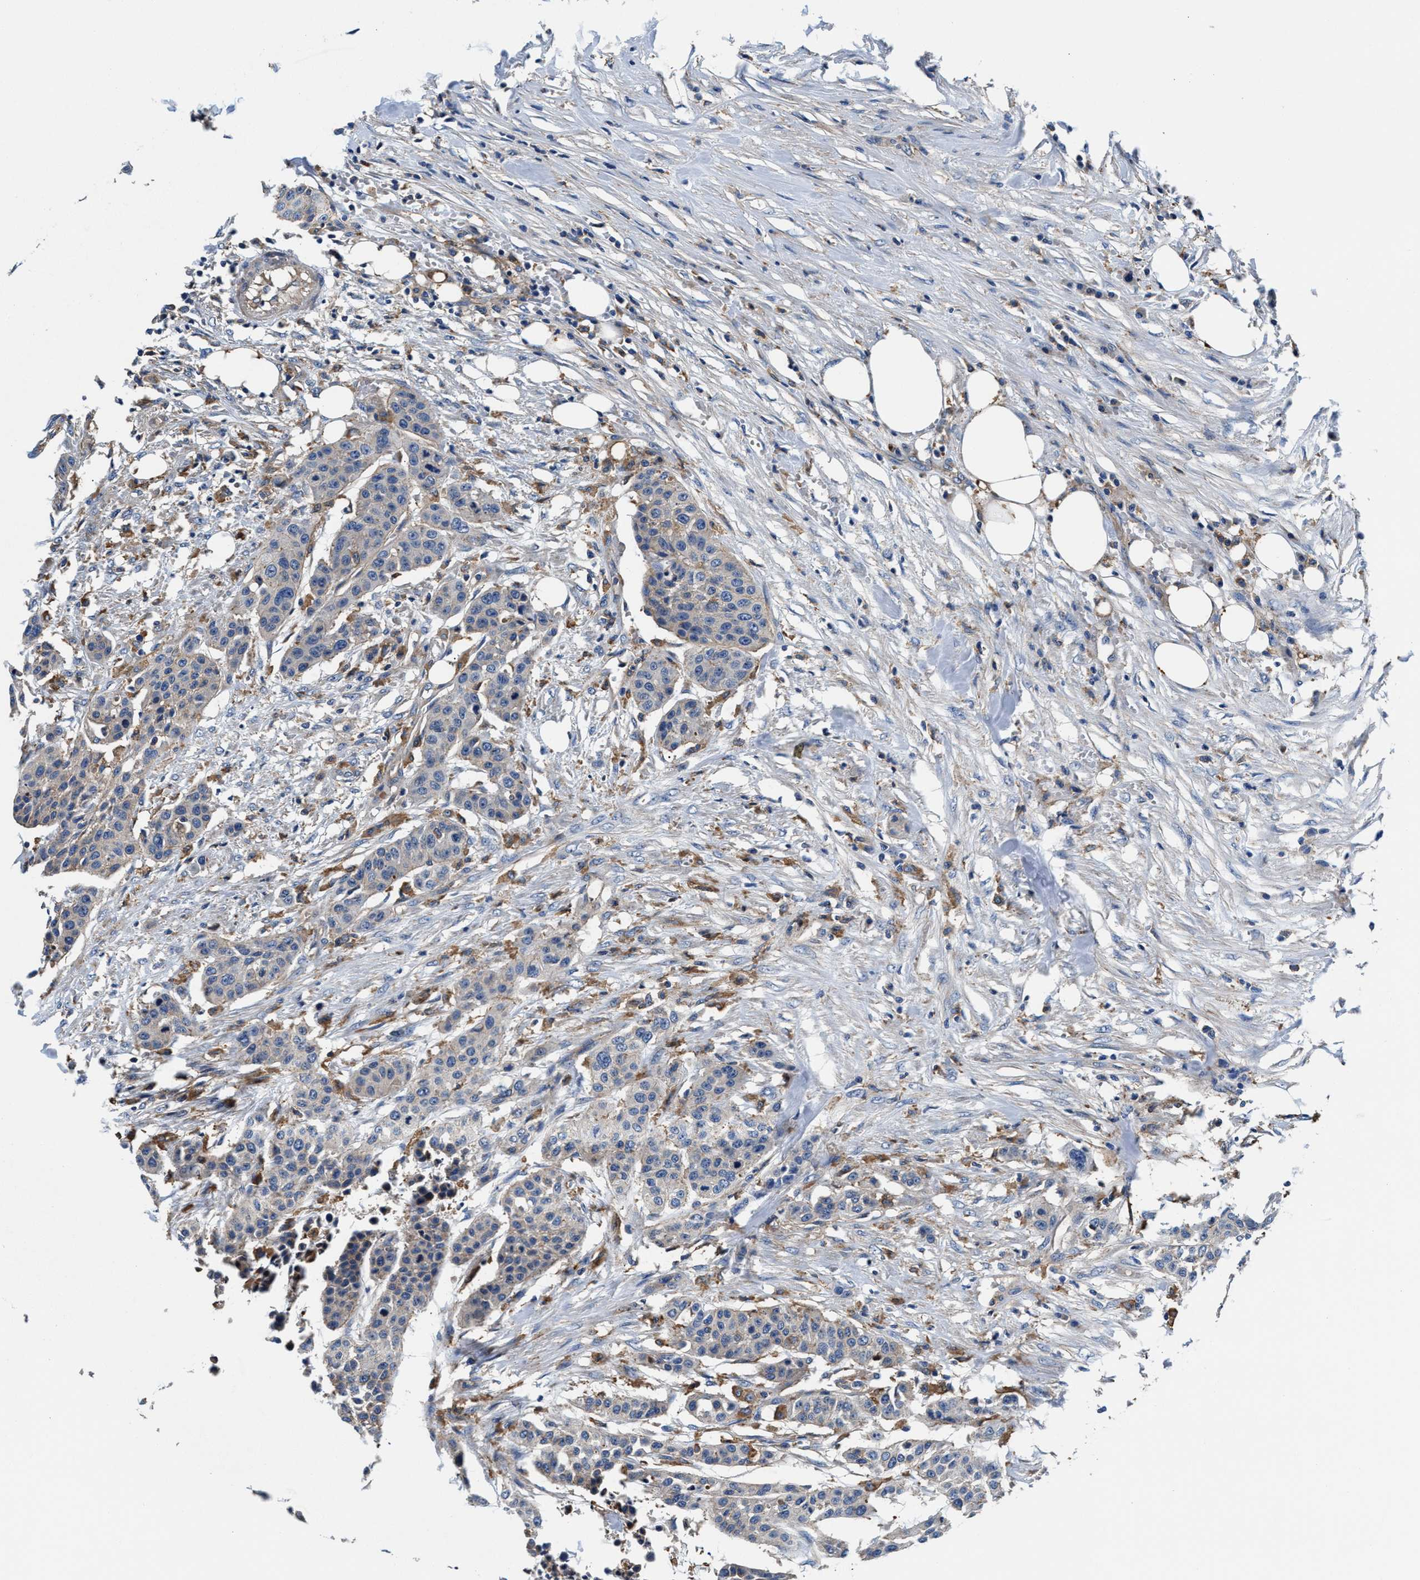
{"staining": {"intensity": "negative", "quantity": "none", "location": "none"}, "tissue": "urothelial cancer", "cell_type": "Tumor cells", "image_type": "cancer", "snomed": [{"axis": "morphology", "description": "Urothelial carcinoma, High grade"}, {"axis": "topography", "description": "Urinary bladder"}], "caption": "There is no significant expression in tumor cells of high-grade urothelial carcinoma.", "gene": "PPP1R9B", "patient": {"sex": "male", "age": 74}}